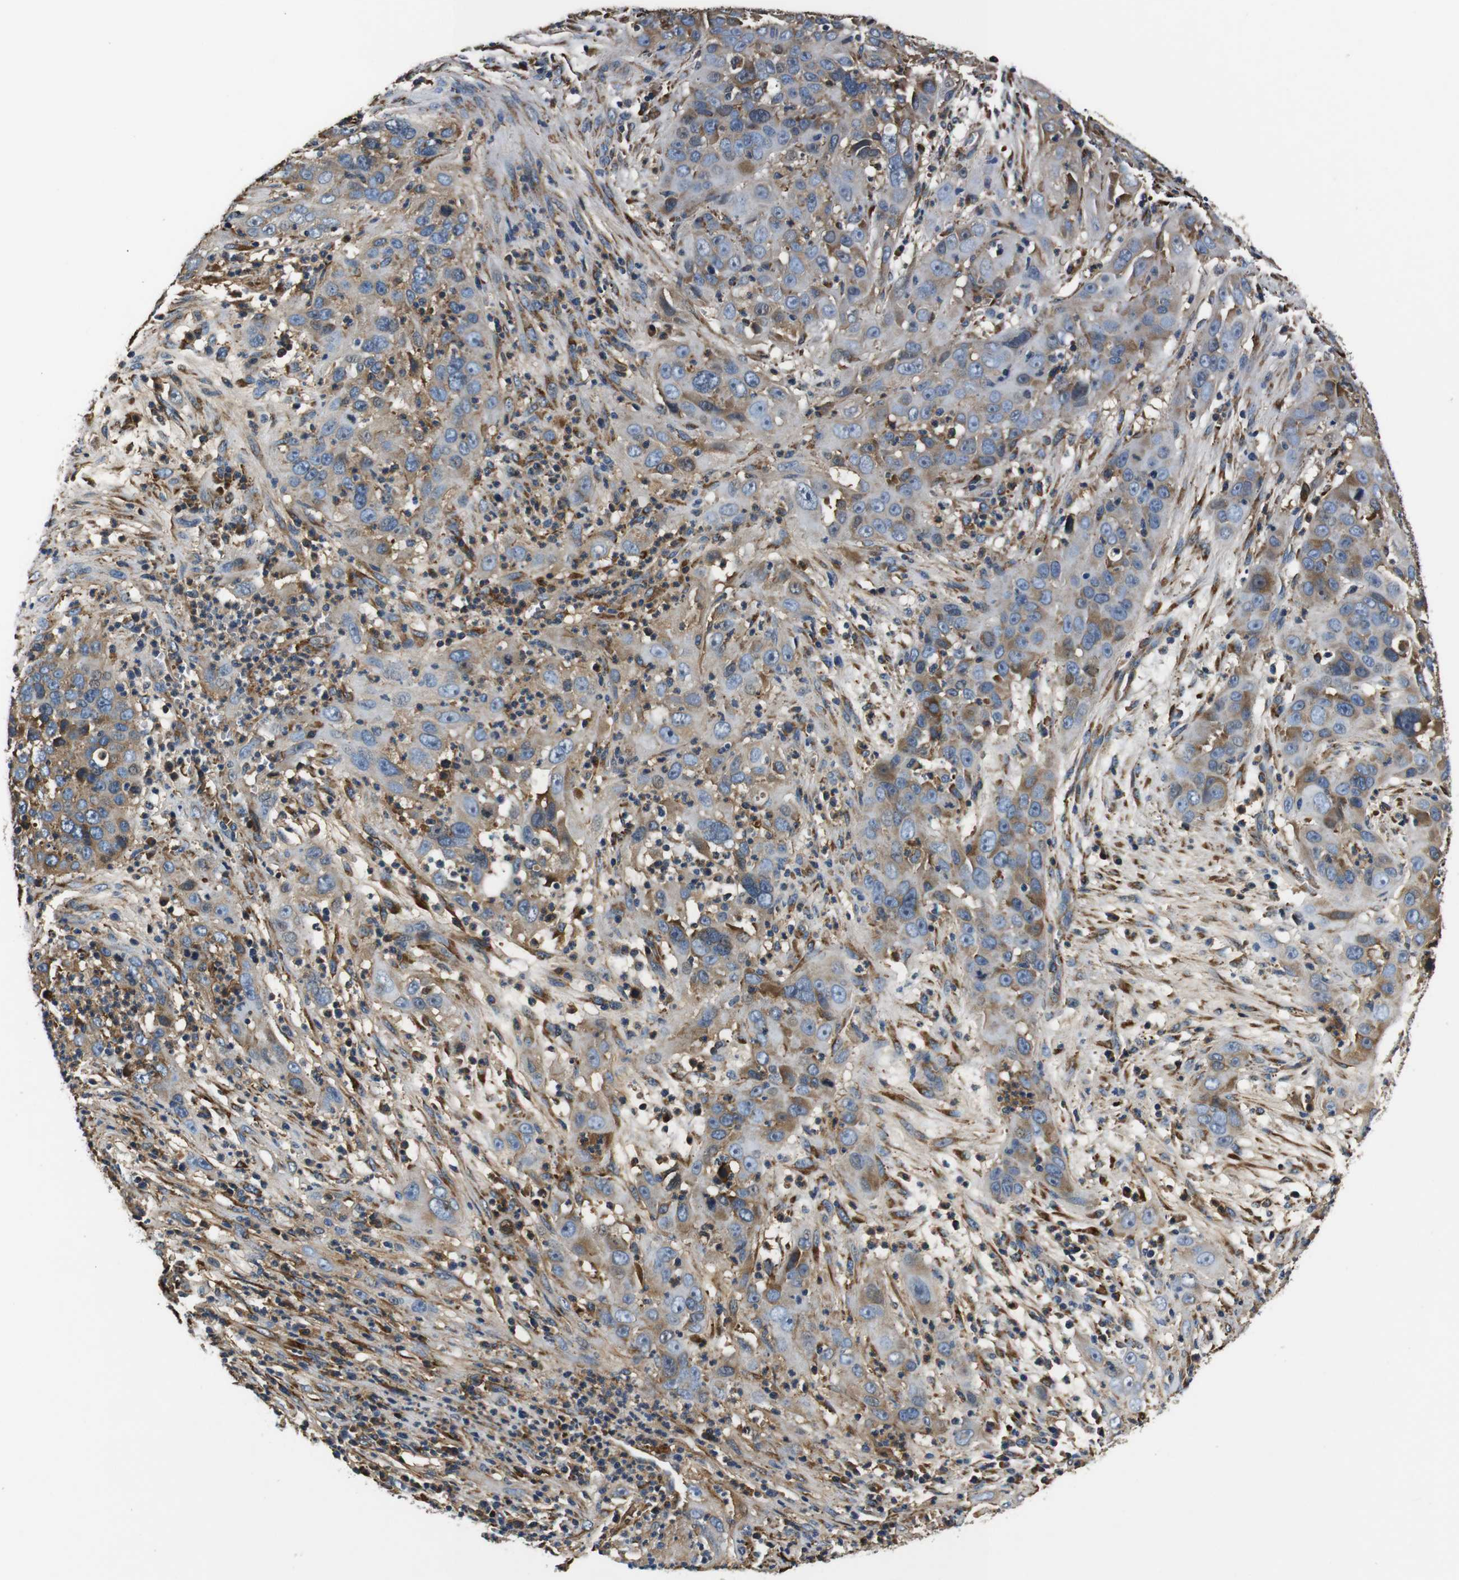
{"staining": {"intensity": "moderate", "quantity": "25%-75%", "location": "cytoplasmic/membranous"}, "tissue": "cervical cancer", "cell_type": "Tumor cells", "image_type": "cancer", "snomed": [{"axis": "morphology", "description": "Squamous cell carcinoma, NOS"}, {"axis": "topography", "description": "Cervix"}], "caption": "Brown immunohistochemical staining in human cervical cancer reveals moderate cytoplasmic/membranous expression in approximately 25%-75% of tumor cells. The protein of interest is shown in brown color, while the nuclei are stained blue.", "gene": "COL1A1", "patient": {"sex": "female", "age": 32}}